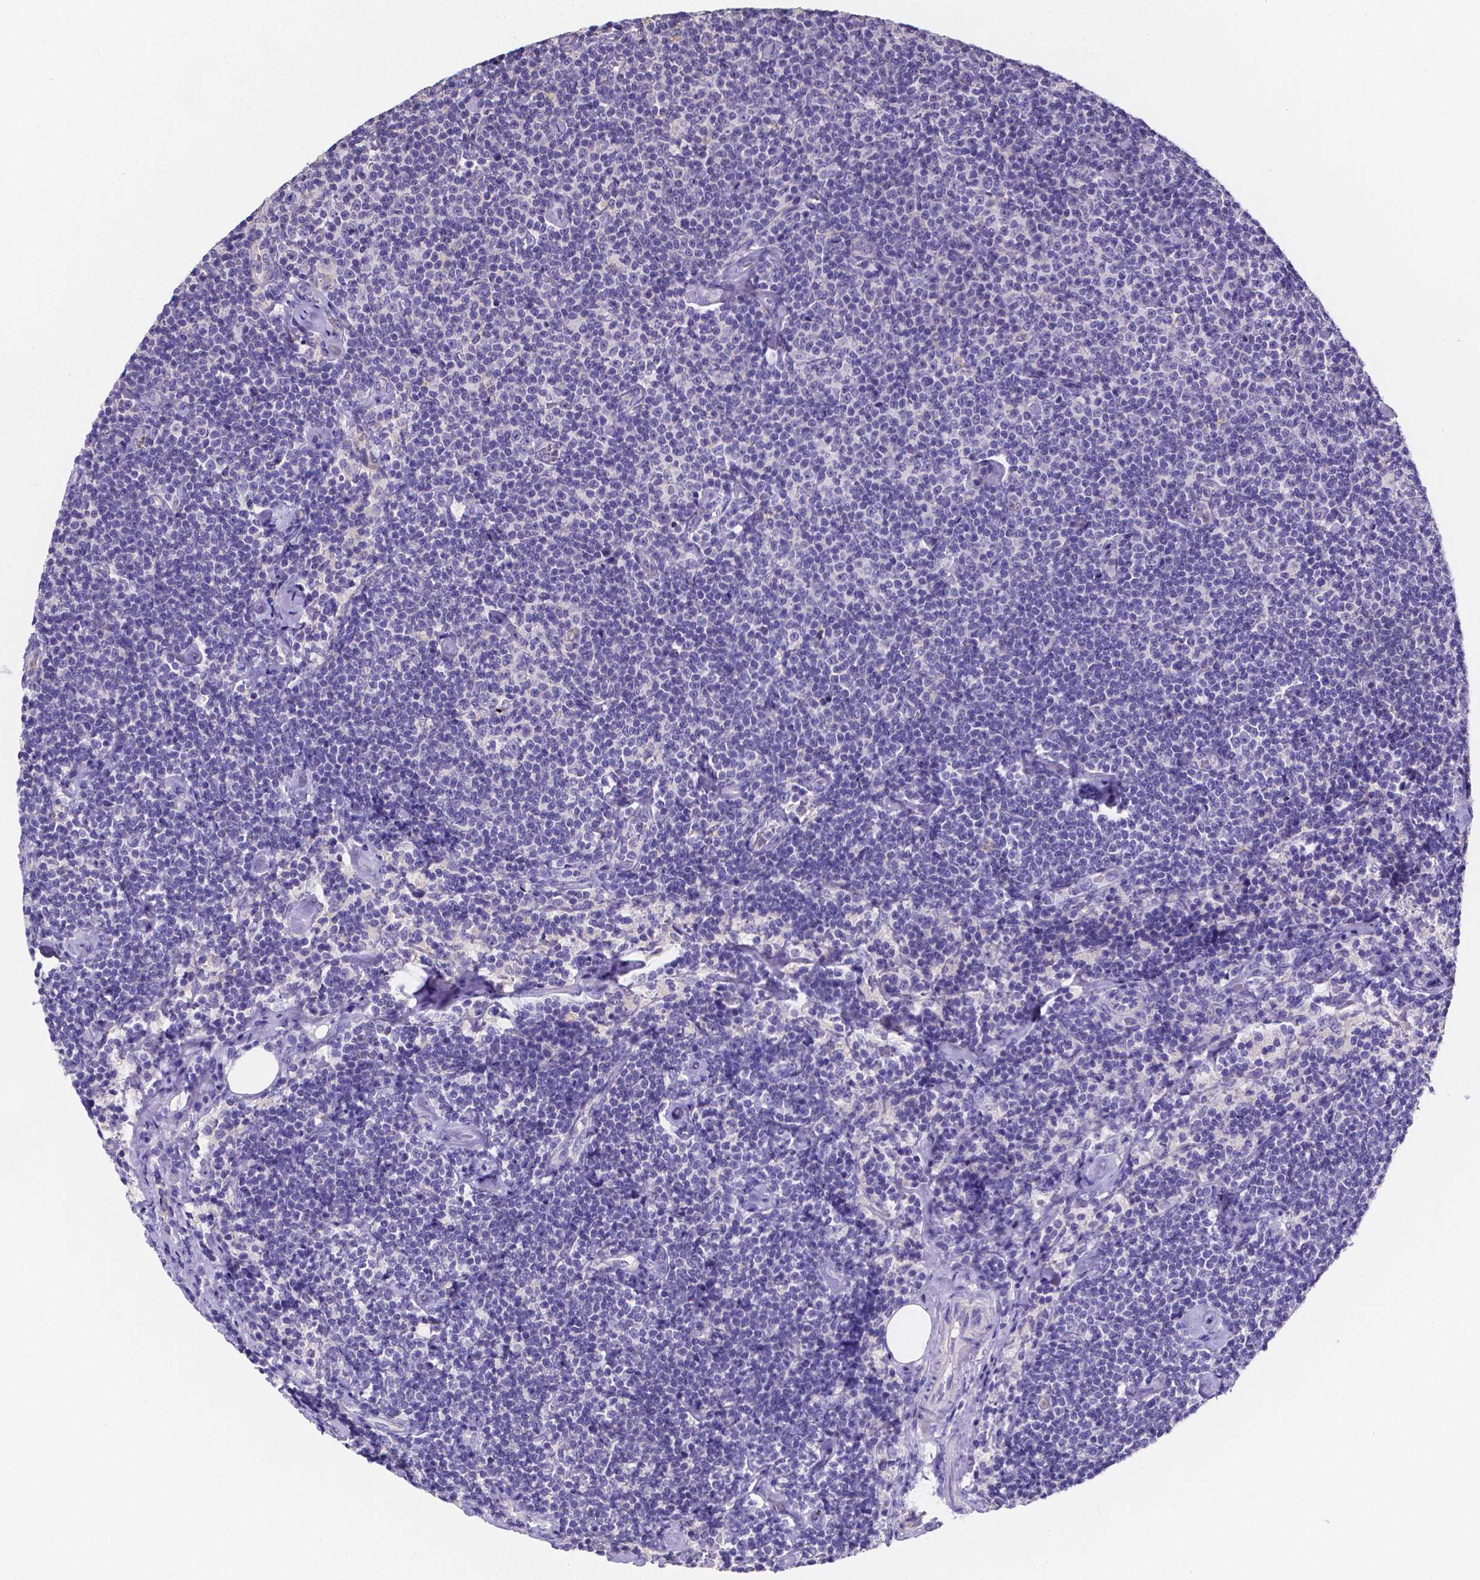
{"staining": {"intensity": "negative", "quantity": "none", "location": "none"}, "tissue": "lymphoma", "cell_type": "Tumor cells", "image_type": "cancer", "snomed": [{"axis": "morphology", "description": "Malignant lymphoma, non-Hodgkin's type, Low grade"}, {"axis": "topography", "description": "Lymph node"}], "caption": "Malignant lymphoma, non-Hodgkin's type (low-grade) stained for a protein using IHC exhibits no positivity tumor cells.", "gene": "ATP6V1D", "patient": {"sex": "male", "age": 81}}